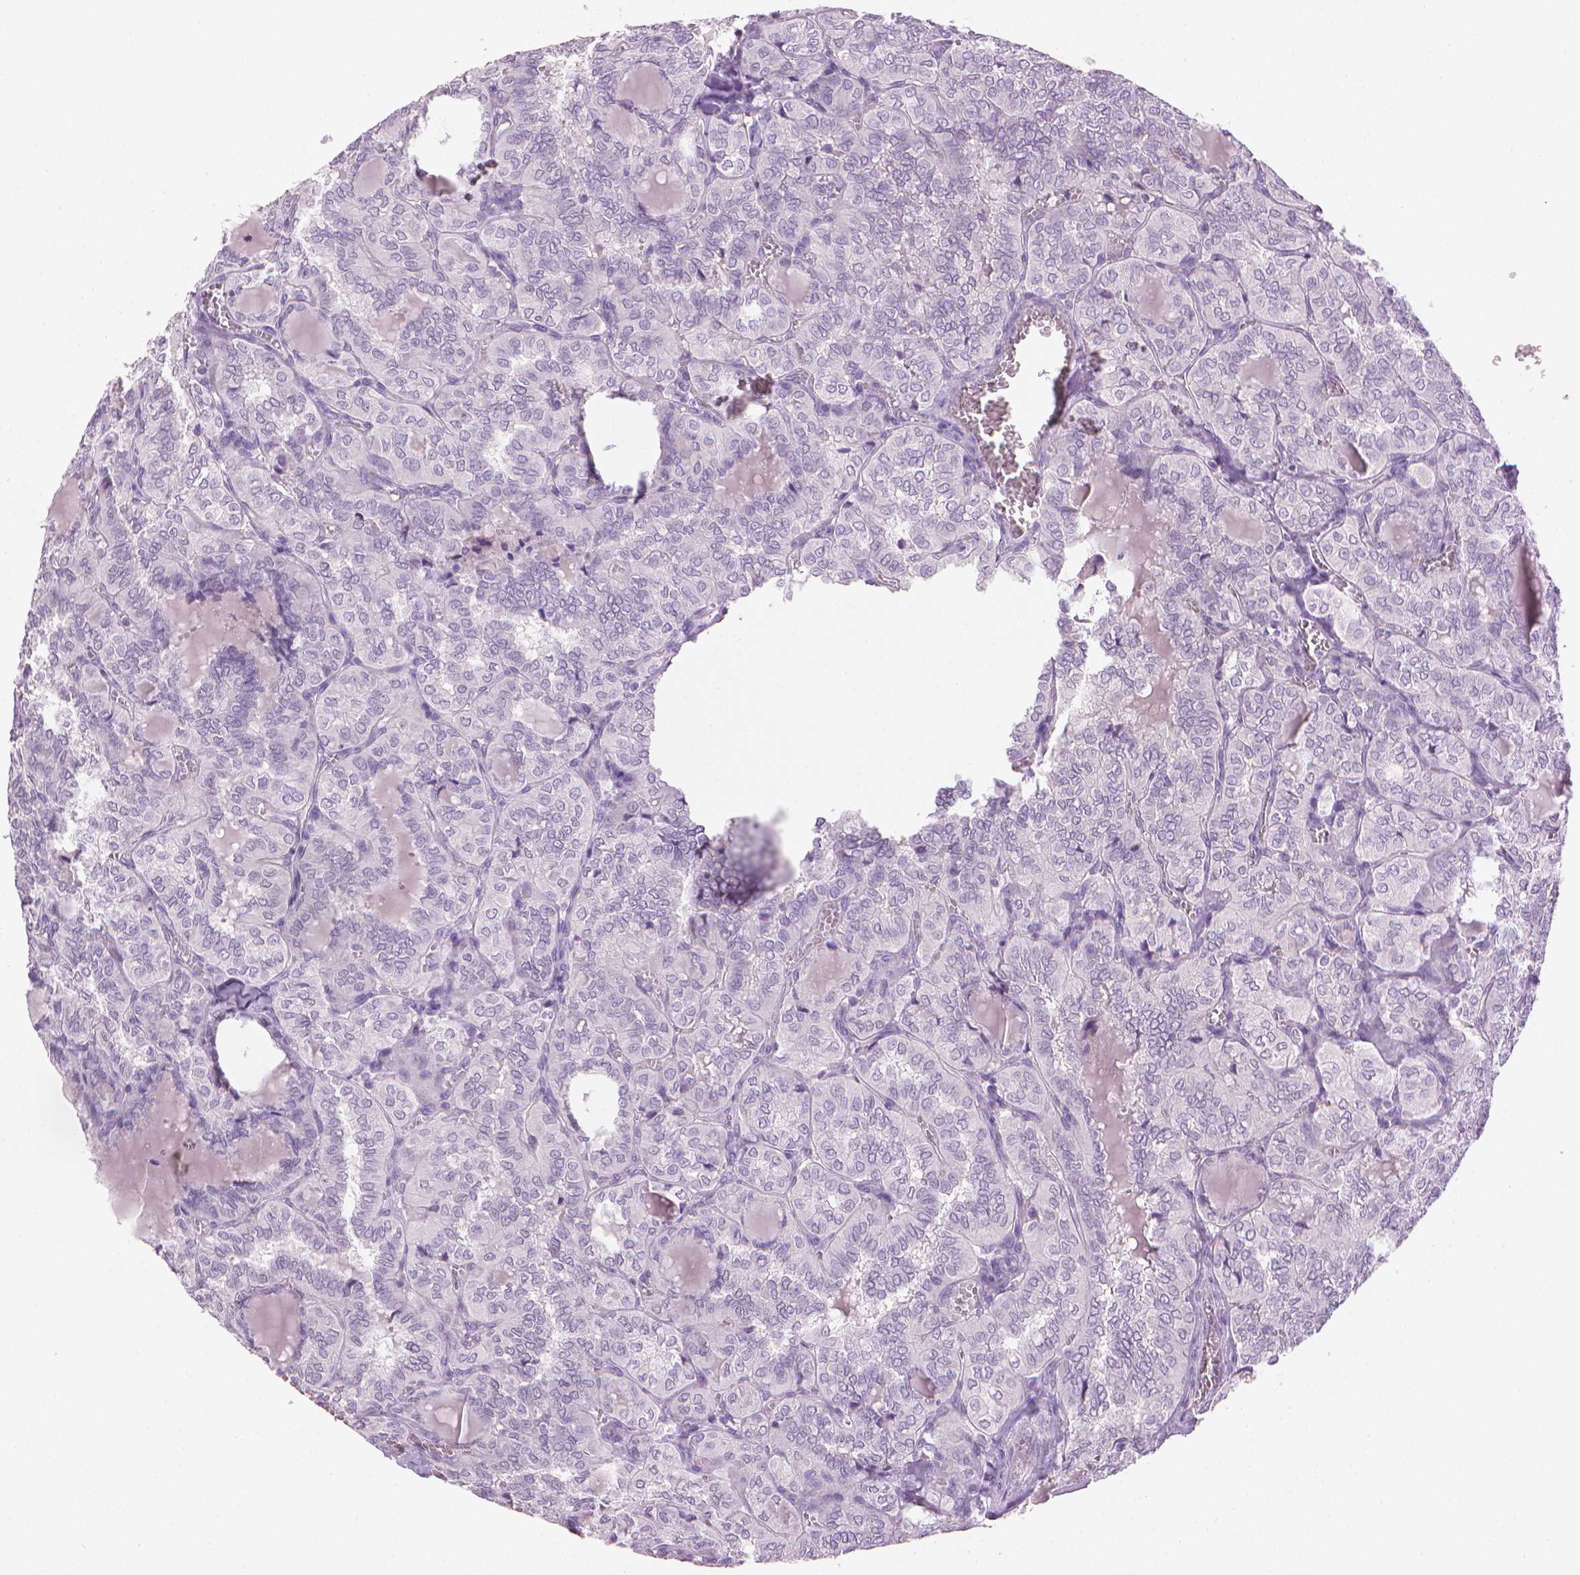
{"staining": {"intensity": "negative", "quantity": "none", "location": "none"}, "tissue": "thyroid cancer", "cell_type": "Tumor cells", "image_type": "cancer", "snomed": [{"axis": "morphology", "description": "Papillary adenocarcinoma, NOS"}, {"axis": "topography", "description": "Thyroid gland"}], "caption": "There is no significant positivity in tumor cells of thyroid papillary adenocarcinoma.", "gene": "MLANA", "patient": {"sex": "female", "age": 41}}